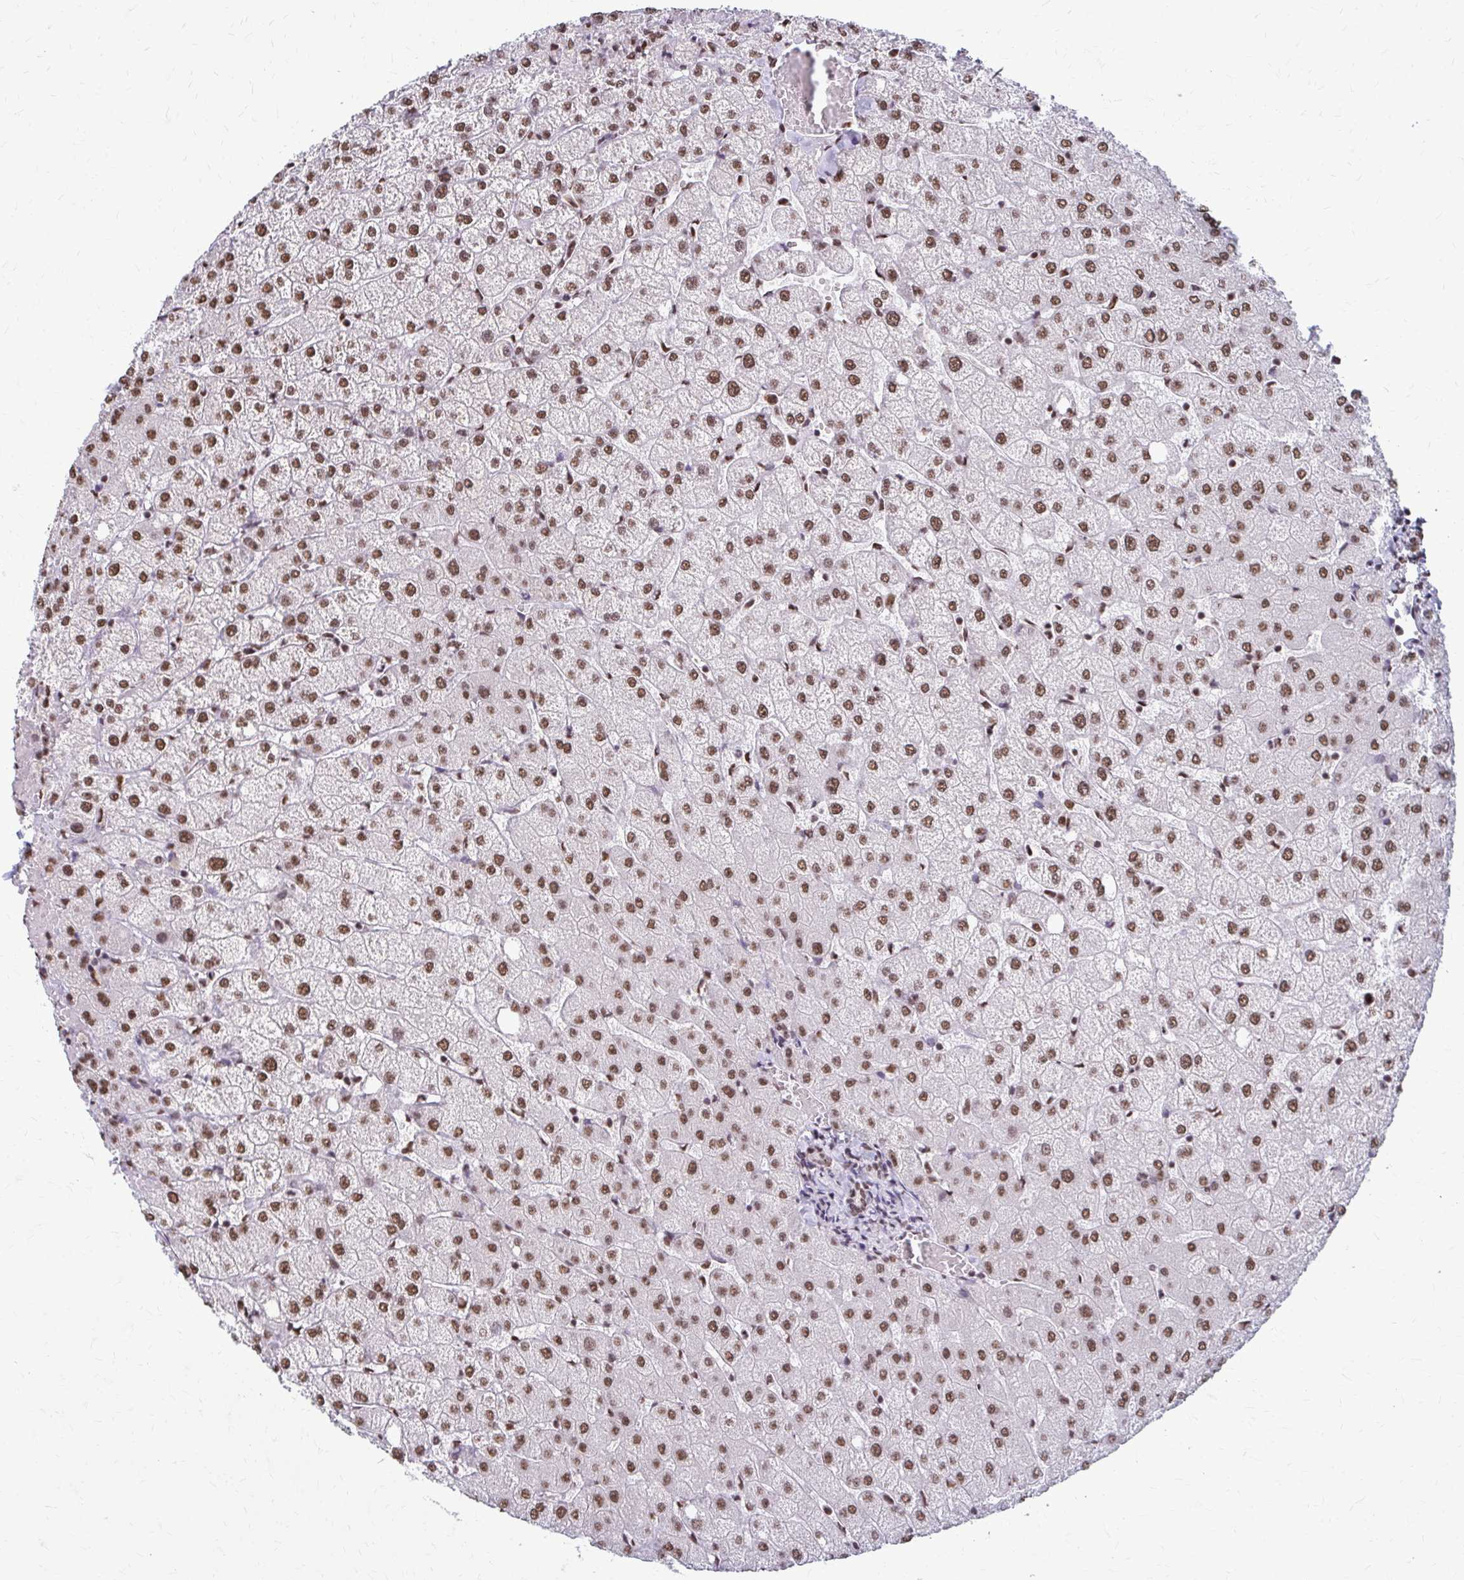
{"staining": {"intensity": "moderate", "quantity": ">75%", "location": "nuclear"}, "tissue": "liver", "cell_type": "Cholangiocytes", "image_type": "normal", "snomed": [{"axis": "morphology", "description": "Normal tissue, NOS"}, {"axis": "topography", "description": "Liver"}], "caption": "Protein expression analysis of unremarkable liver reveals moderate nuclear staining in about >75% of cholangiocytes.", "gene": "SNRPA", "patient": {"sex": "female", "age": 54}}